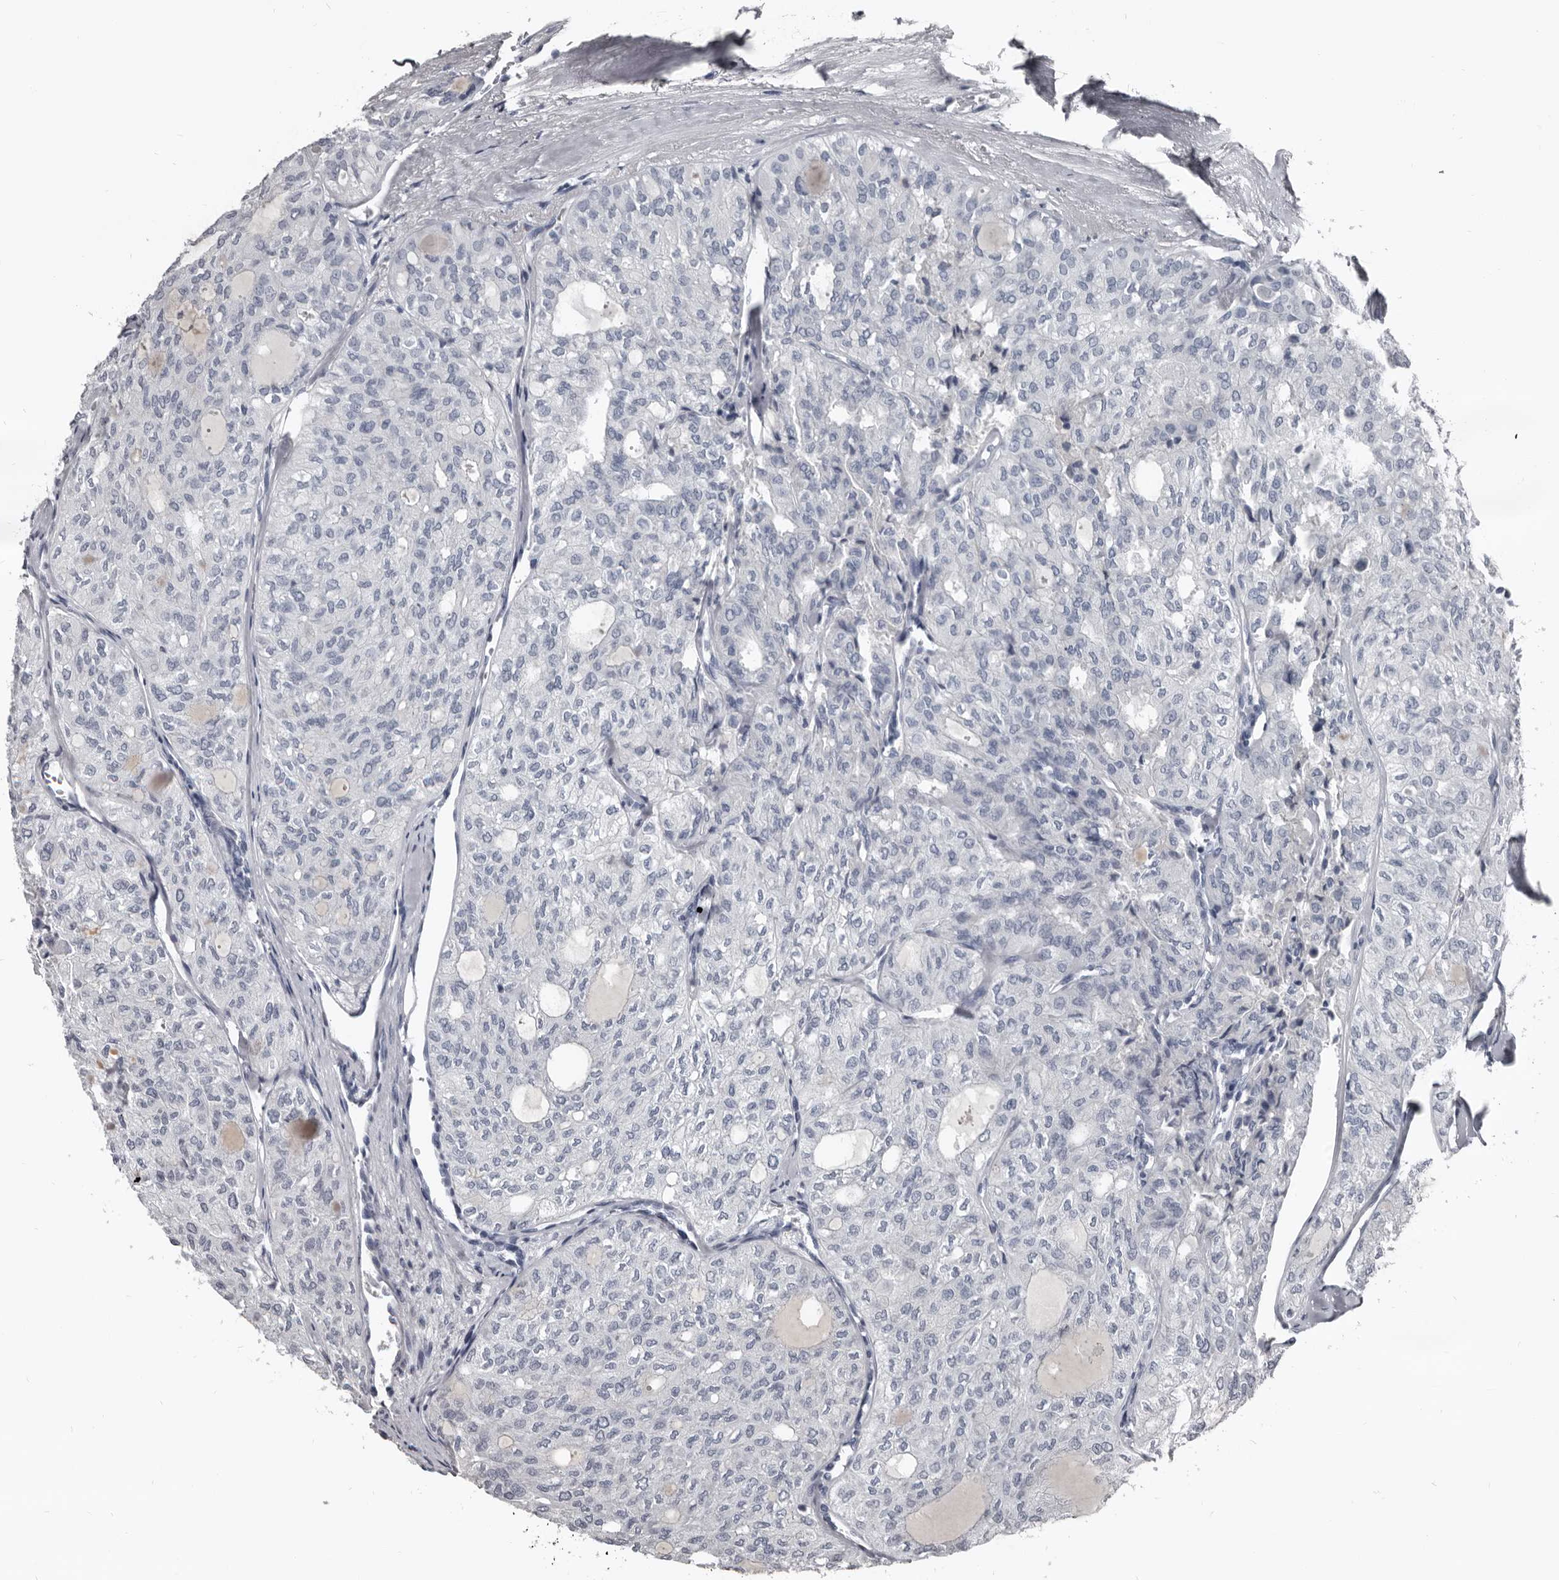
{"staining": {"intensity": "negative", "quantity": "none", "location": "none"}, "tissue": "thyroid cancer", "cell_type": "Tumor cells", "image_type": "cancer", "snomed": [{"axis": "morphology", "description": "Follicular adenoma carcinoma, NOS"}, {"axis": "topography", "description": "Thyroid gland"}], "caption": "IHC micrograph of human thyroid follicular adenoma carcinoma stained for a protein (brown), which reveals no expression in tumor cells. (DAB (3,3'-diaminobenzidine) immunohistochemistry (IHC) visualized using brightfield microscopy, high magnification).", "gene": "GREB1", "patient": {"sex": "male", "age": 75}}